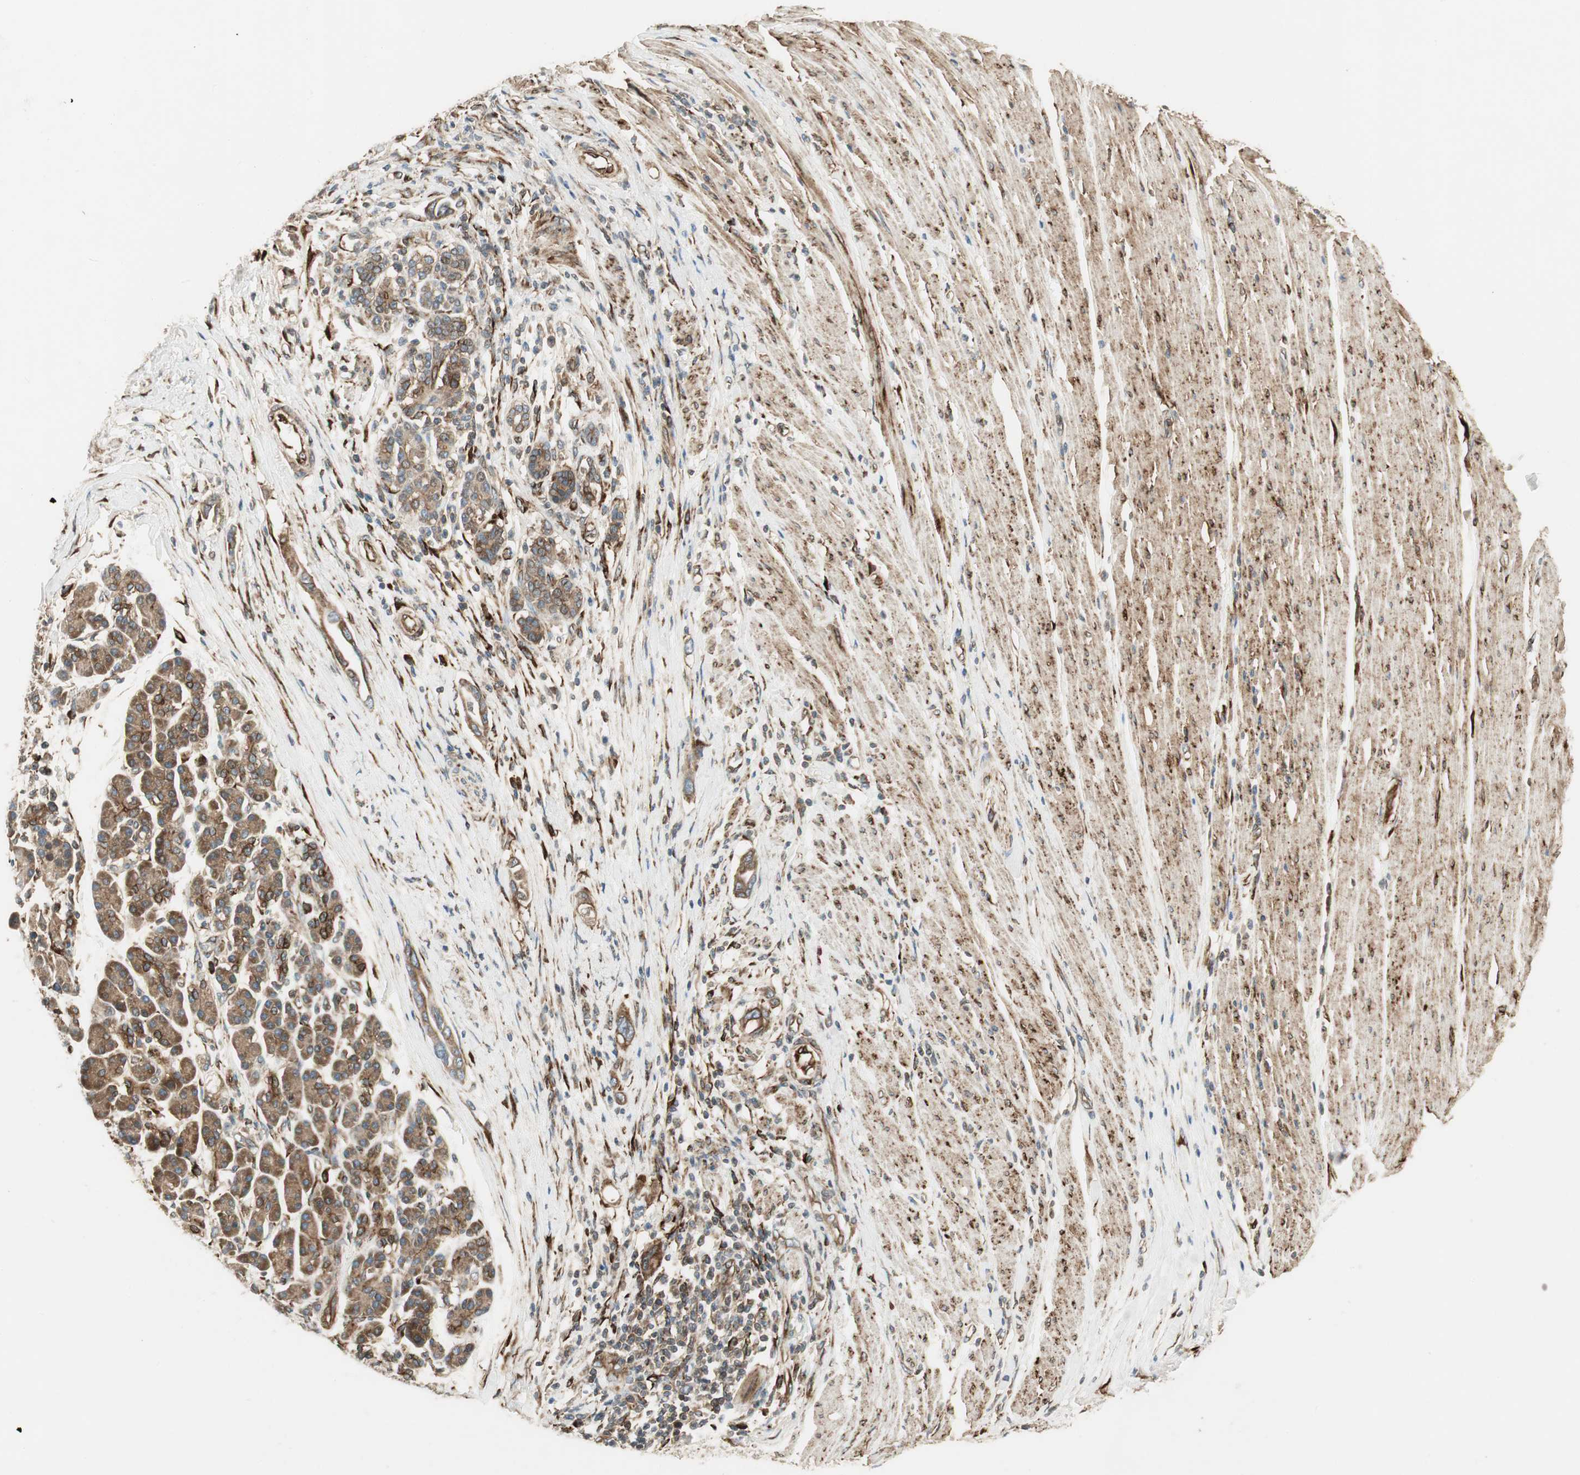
{"staining": {"intensity": "moderate", "quantity": ">75%", "location": "cytoplasmic/membranous"}, "tissue": "pancreatic cancer", "cell_type": "Tumor cells", "image_type": "cancer", "snomed": [{"axis": "morphology", "description": "Adenocarcinoma, NOS"}, {"axis": "topography", "description": "Pancreas"}], "caption": "Pancreatic cancer (adenocarcinoma) stained with DAB immunohistochemistry demonstrates medium levels of moderate cytoplasmic/membranous positivity in about >75% of tumor cells. The protein is stained brown, and the nuclei are stained in blue (DAB (3,3'-diaminobenzidine) IHC with brightfield microscopy, high magnification).", "gene": "PRKG1", "patient": {"sex": "female", "age": 57}}